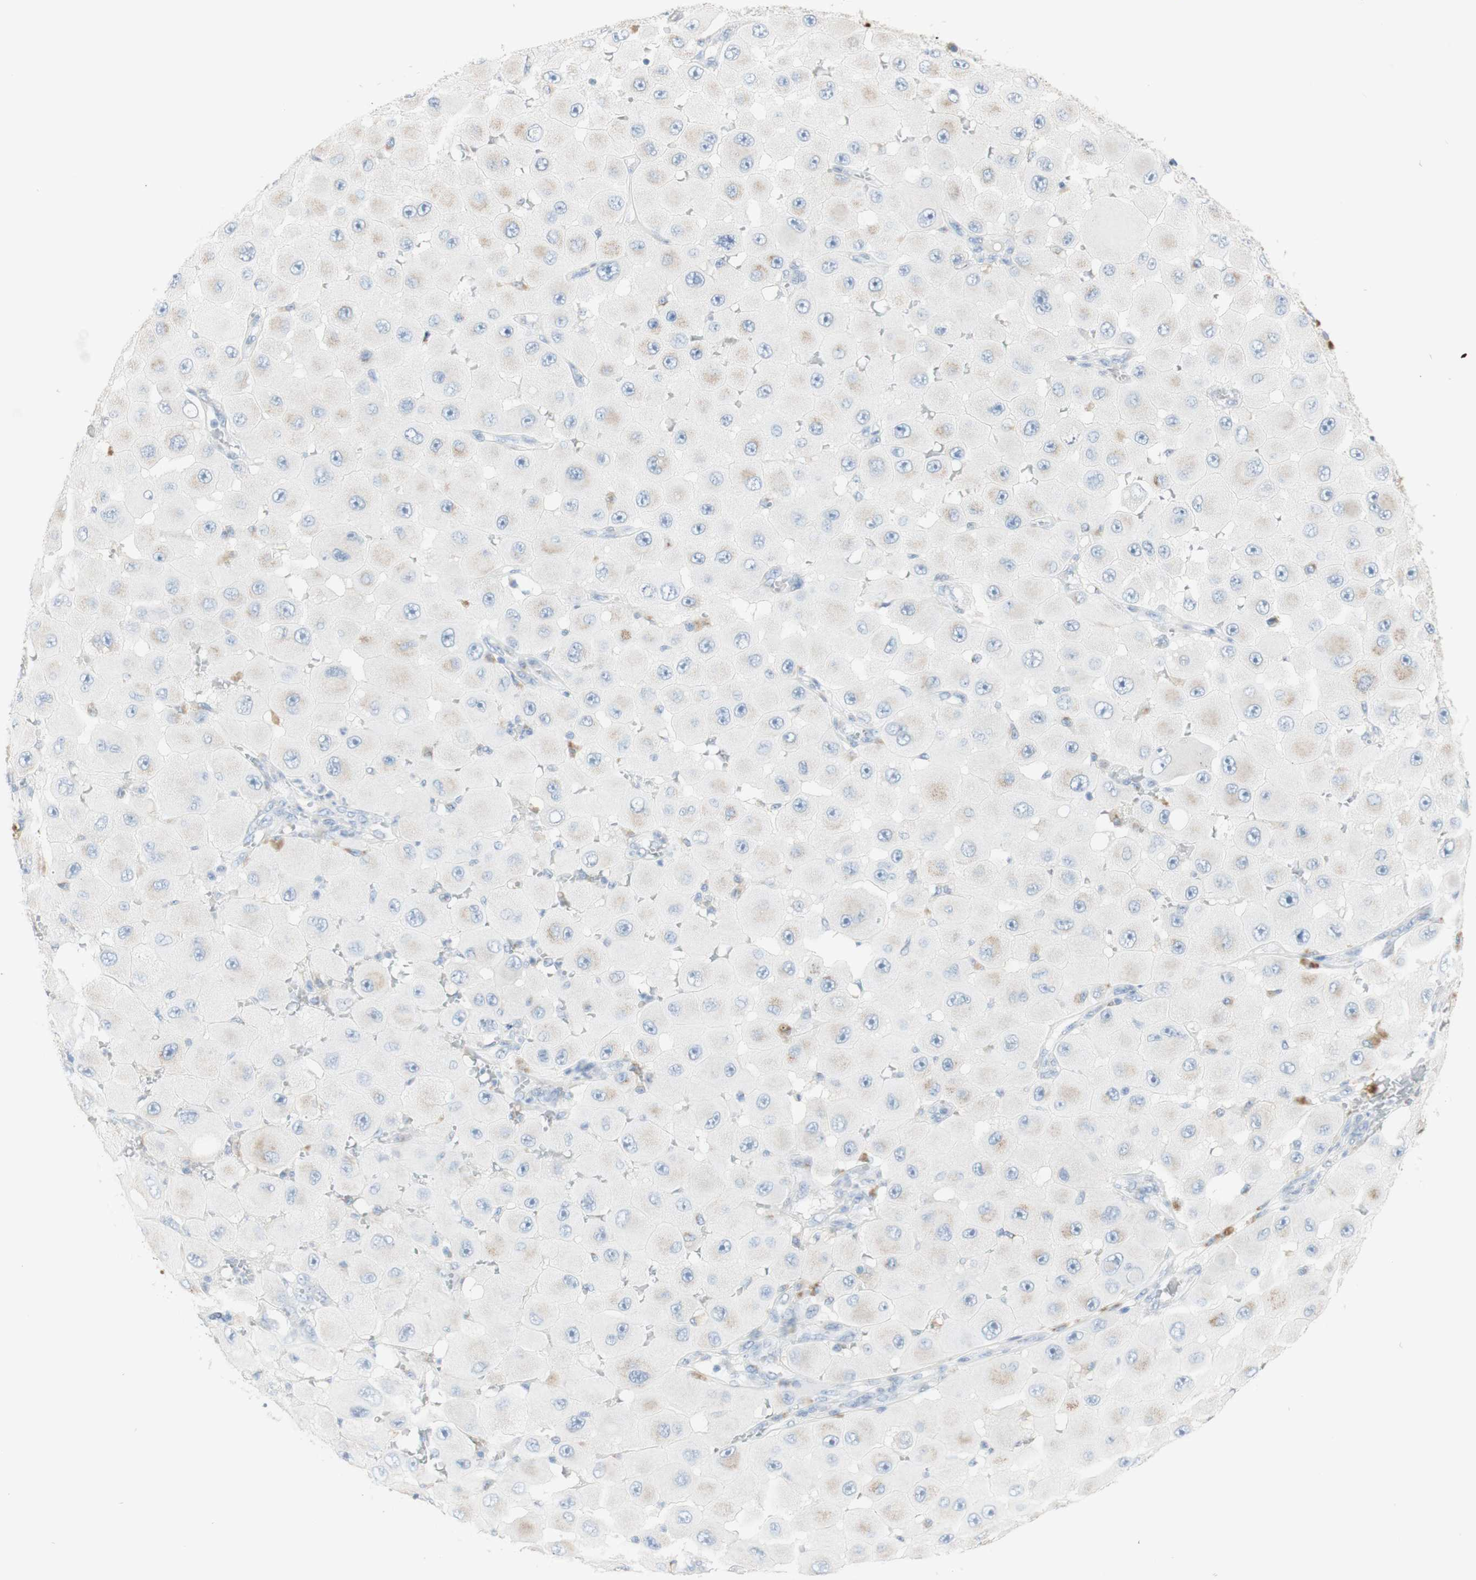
{"staining": {"intensity": "weak", "quantity": "<25%", "location": "cytoplasmic/membranous"}, "tissue": "melanoma", "cell_type": "Tumor cells", "image_type": "cancer", "snomed": [{"axis": "morphology", "description": "Malignant melanoma, NOS"}, {"axis": "topography", "description": "Skin"}], "caption": "This is an immunohistochemistry (IHC) micrograph of malignant melanoma. There is no staining in tumor cells.", "gene": "MANEA", "patient": {"sex": "female", "age": 81}}